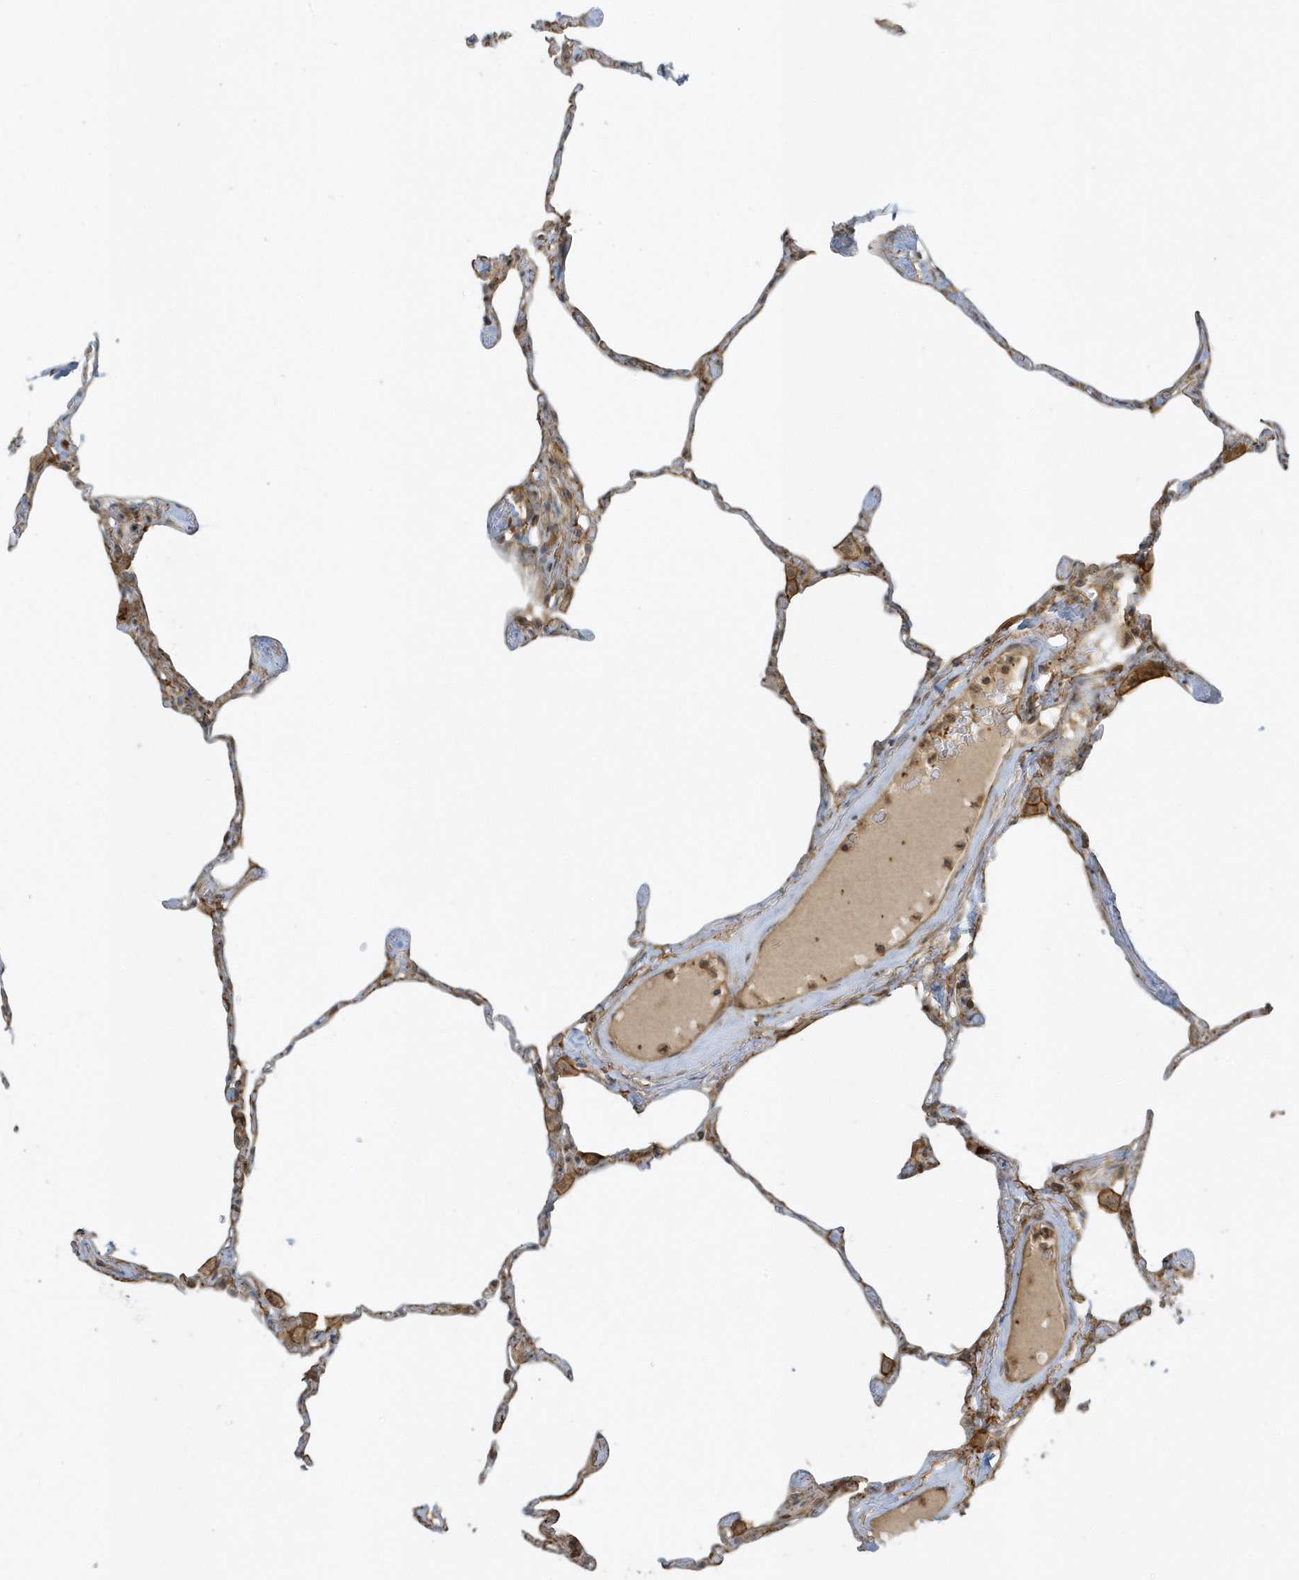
{"staining": {"intensity": "weak", "quantity": "<25%", "location": "cytoplasmic/membranous"}, "tissue": "lung", "cell_type": "Alveolar cells", "image_type": "normal", "snomed": [{"axis": "morphology", "description": "Normal tissue, NOS"}, {"axis": "topography", "description": "Lung"}], "caption": "High power microscopy image of an immunohistochemistry photomicrograph of benign lung, revealing no significant positivity in alveolar cells. (DAB (3,3'-diaminobenzidine) immunohistochemistry visualized using brightfield microscopy, high magnification).", "gene": "ZBTB8A", "patient": {"sex": "male", "age": 65}}